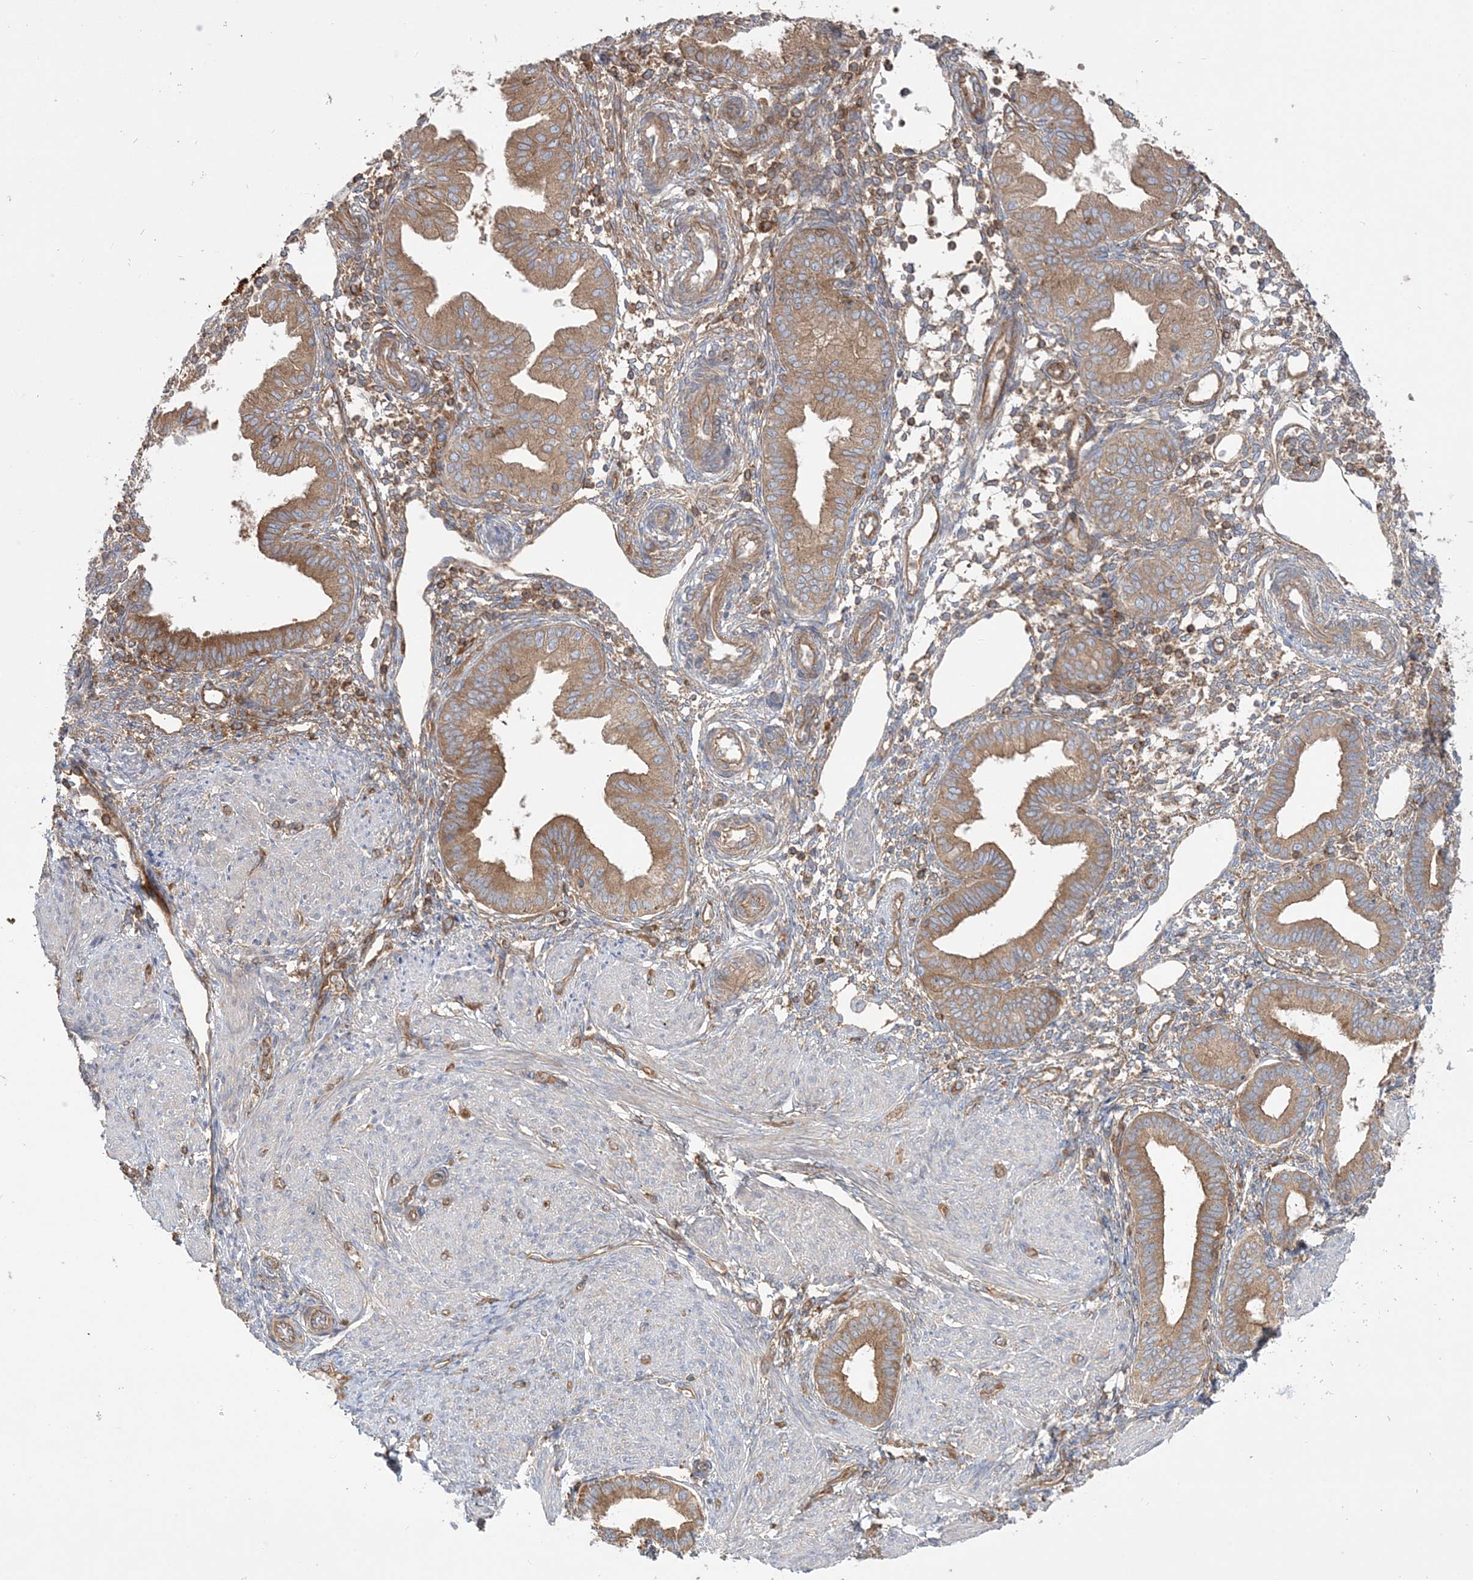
{"staining": {"intensity": "moderate", "quantity": "25%-75%", "location": "cytoplasmic/membranous"}, "tissue": "endometrium", "cell_type": "Cells in endometrial stroma", "image_type": "normal", "snomed": [{"axis": "morphology", "description": "Normal tissue, NOS"}, {"axis": "topography", "description": "Endometrium"}], "caption": "A photomicrograph showing moderate cytoplasmic/membranous expression in approximately 25%-75% of cells in endometrial stroma in benign endometrium, as visualized by brown immunohistochemical staining.", "gene": "TBC1D5", "patient": {"sex": "female", "age": 53}}